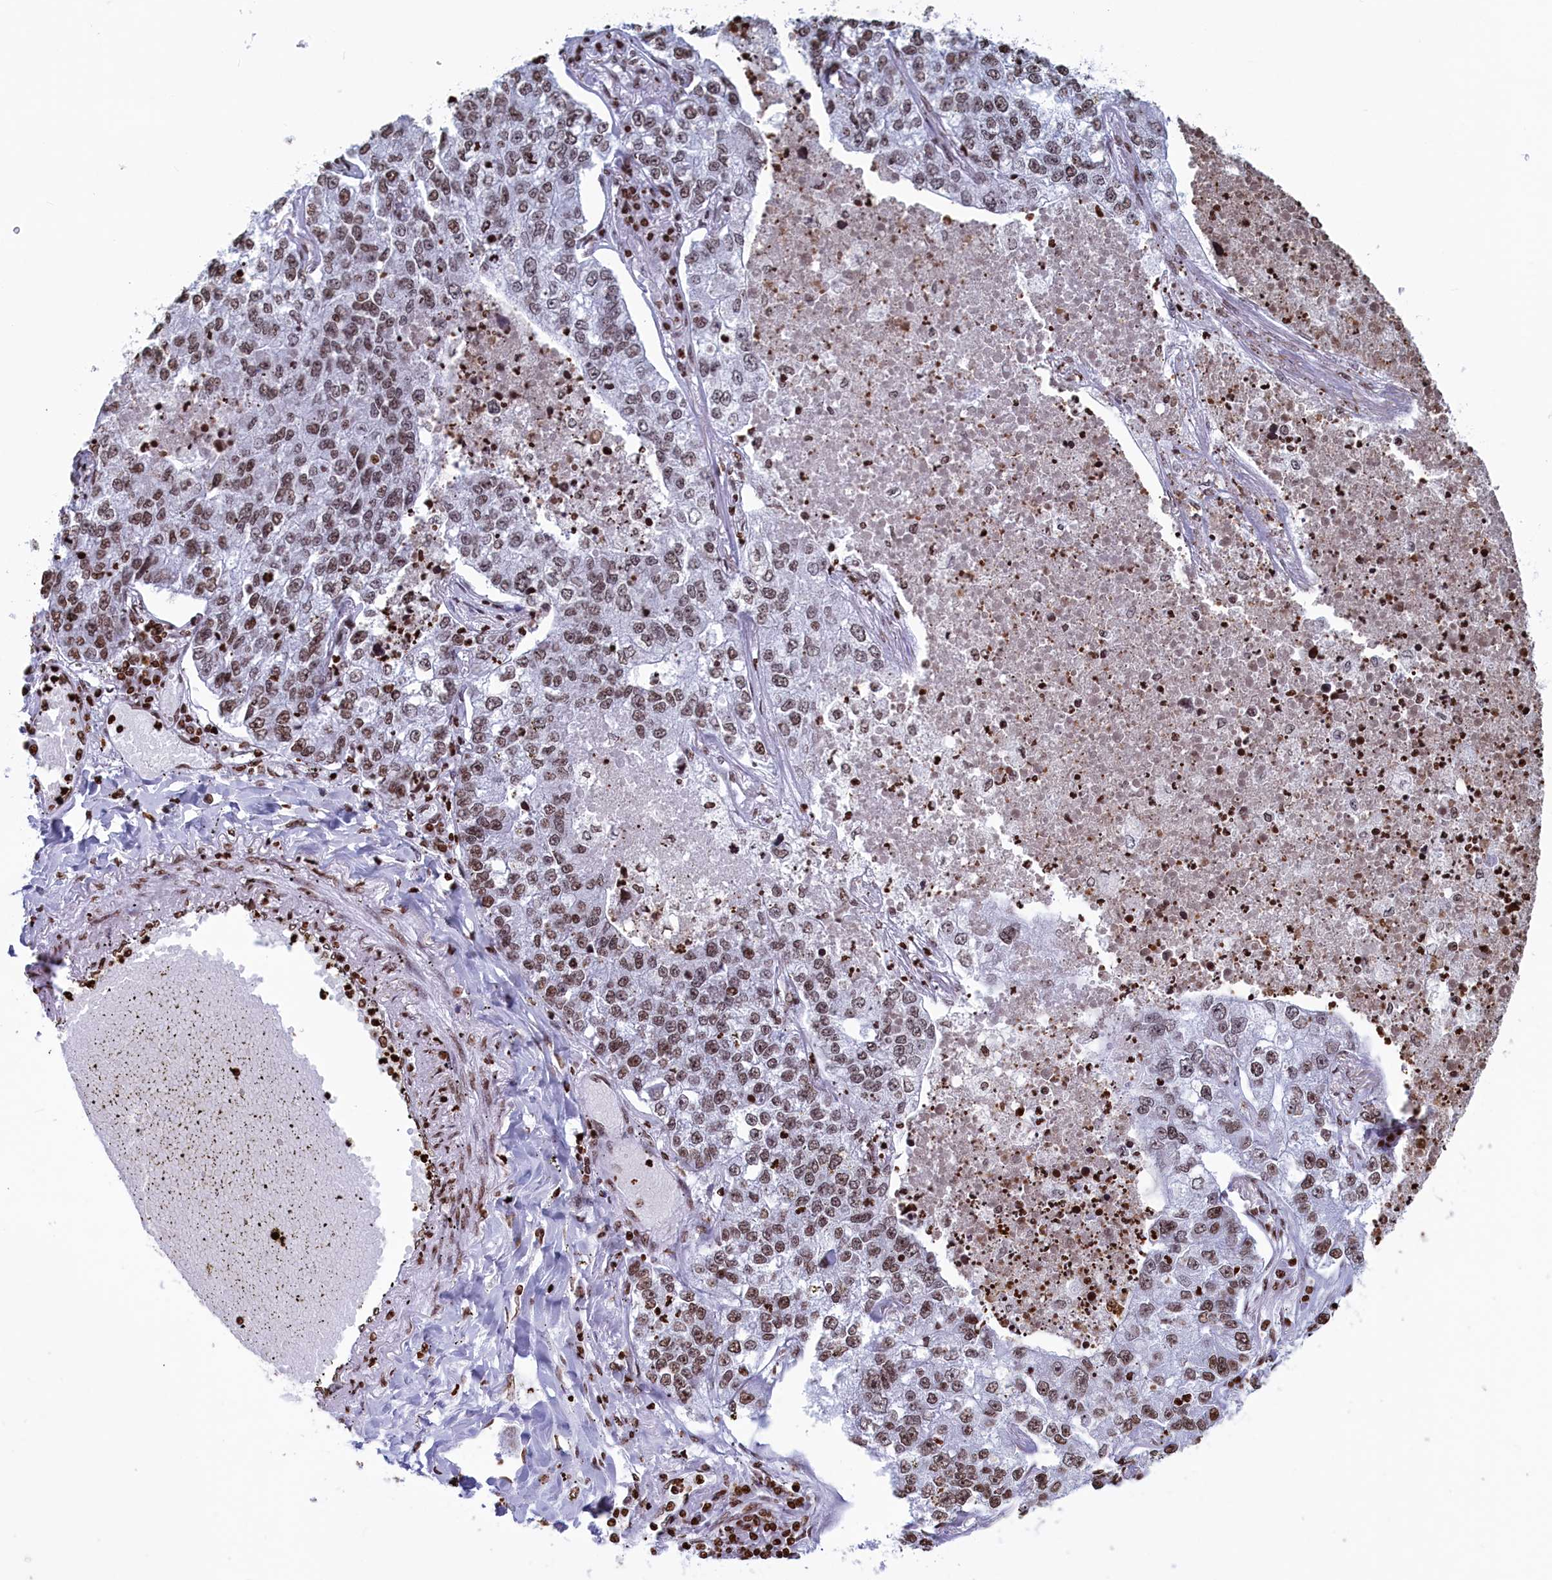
{"staining": {"intensity": "moderate", "quantity": ">75%", "location": "nuclear"}, "tissue": "lung cancer", "cell_type": "Tumor cells", "image_type": "cancer", "snomed": [{"axis": "morphology", "description": "Adenocarcinoma, NOS"}, {"axis": "topography", "description": "Lung"}], "caption": "Adenocarcinoma (lung) tissue reveals moderate nuclear expression in approximately >75% of tumor cells, visualized by immunohistochemistry.", "gene": "APOBEC3A", "patient": {"sex": "male", "age": 49}}